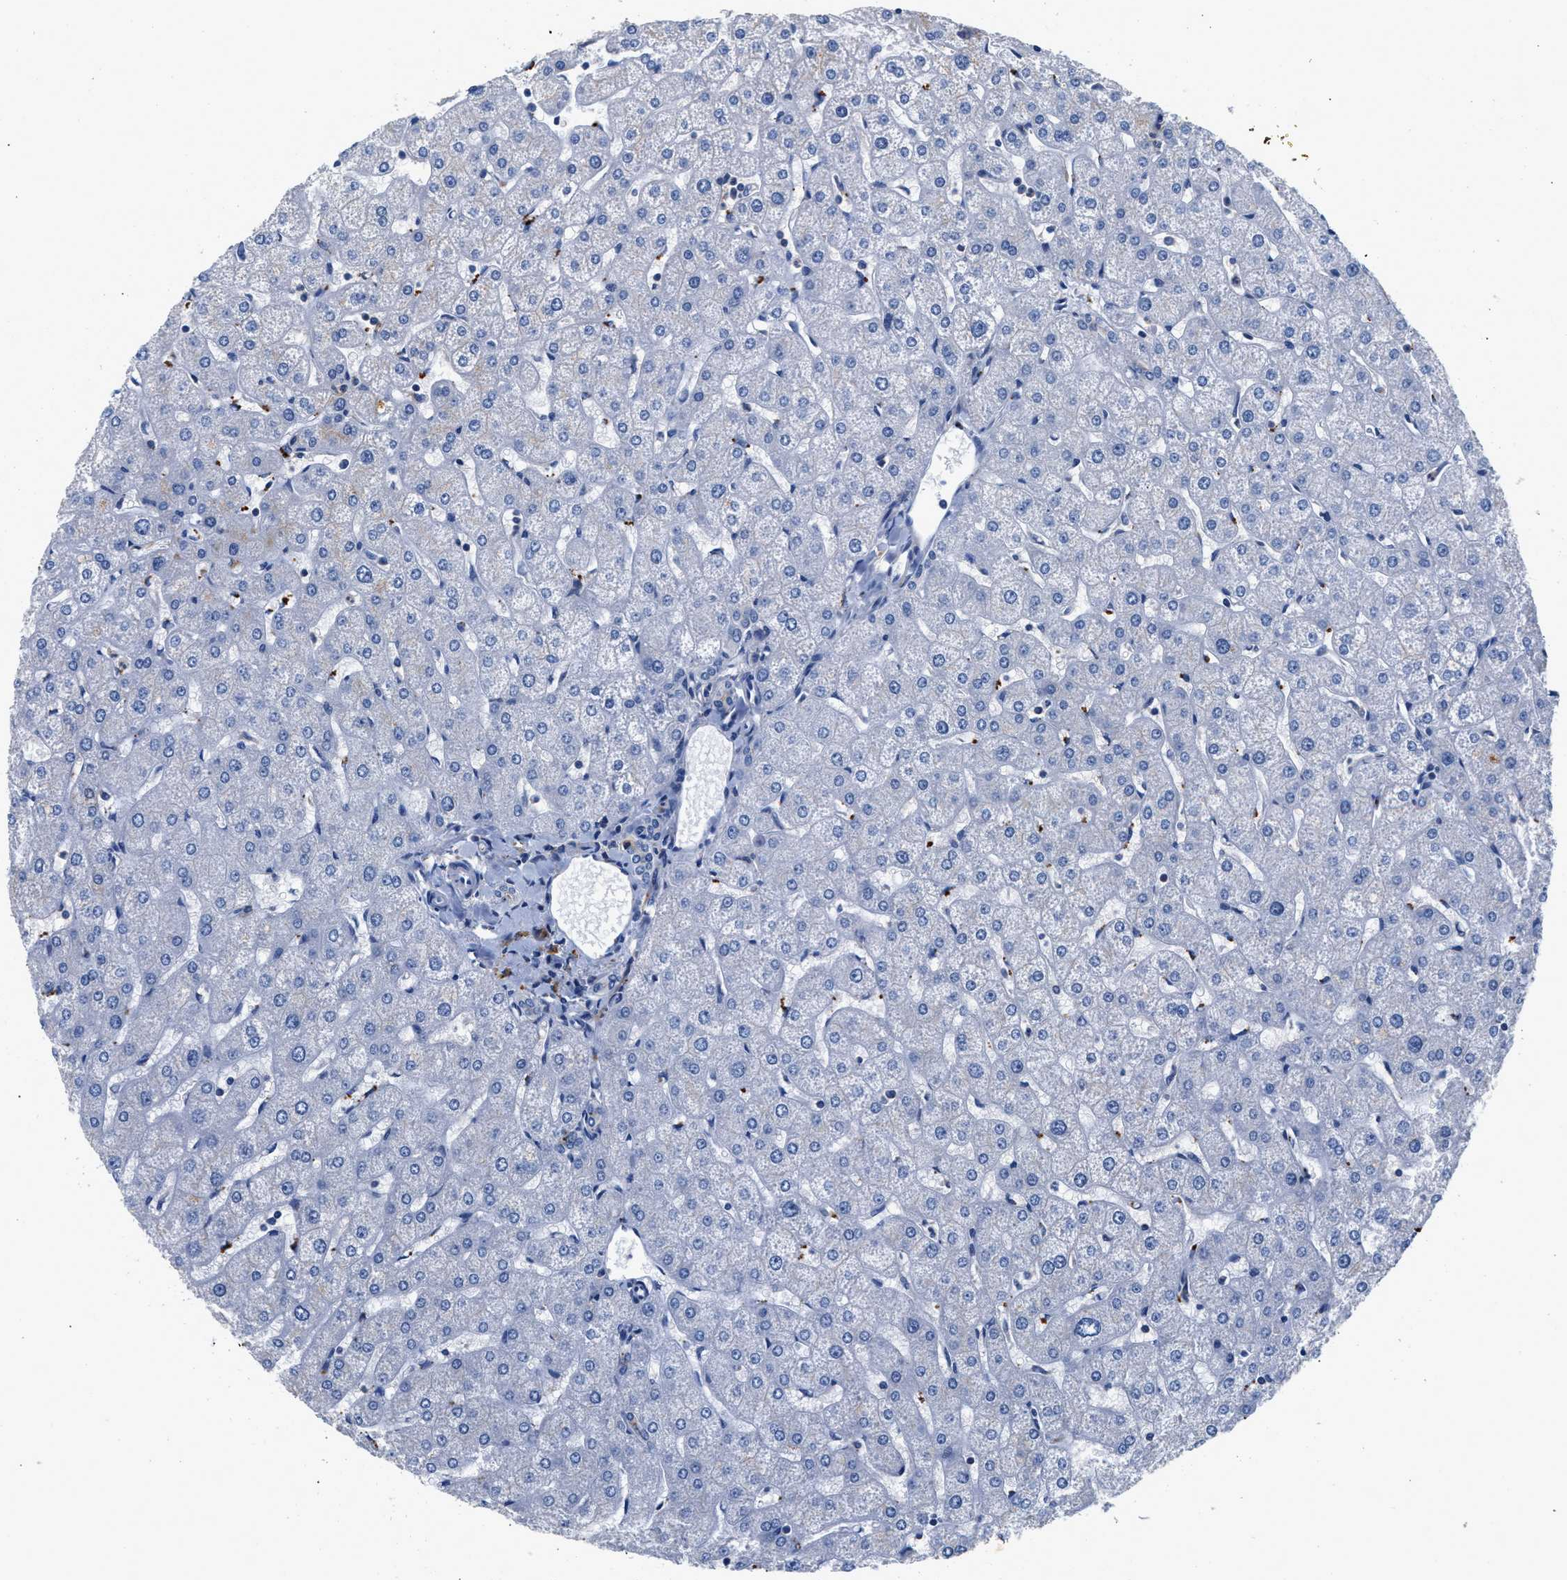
{"staining": {"intensity": "negative", "quantity": "none", "location": "none"}, "tissue": "liver", "cell_type": "Cholangiocytes", "image_type": "normal", "snomed": [{"axis": "morphology", "description": "Normal tissue, NOS"}, {"axis": "topography", "description": "Liver"}], "caption": "Immunohistochemistry (IHC) image of unremarkable liver stained for a protein (brown), which reveals no staining in cholangiocytes.", "gene": "GNAI3", "patient": {"sex": "male", "age": 67}}